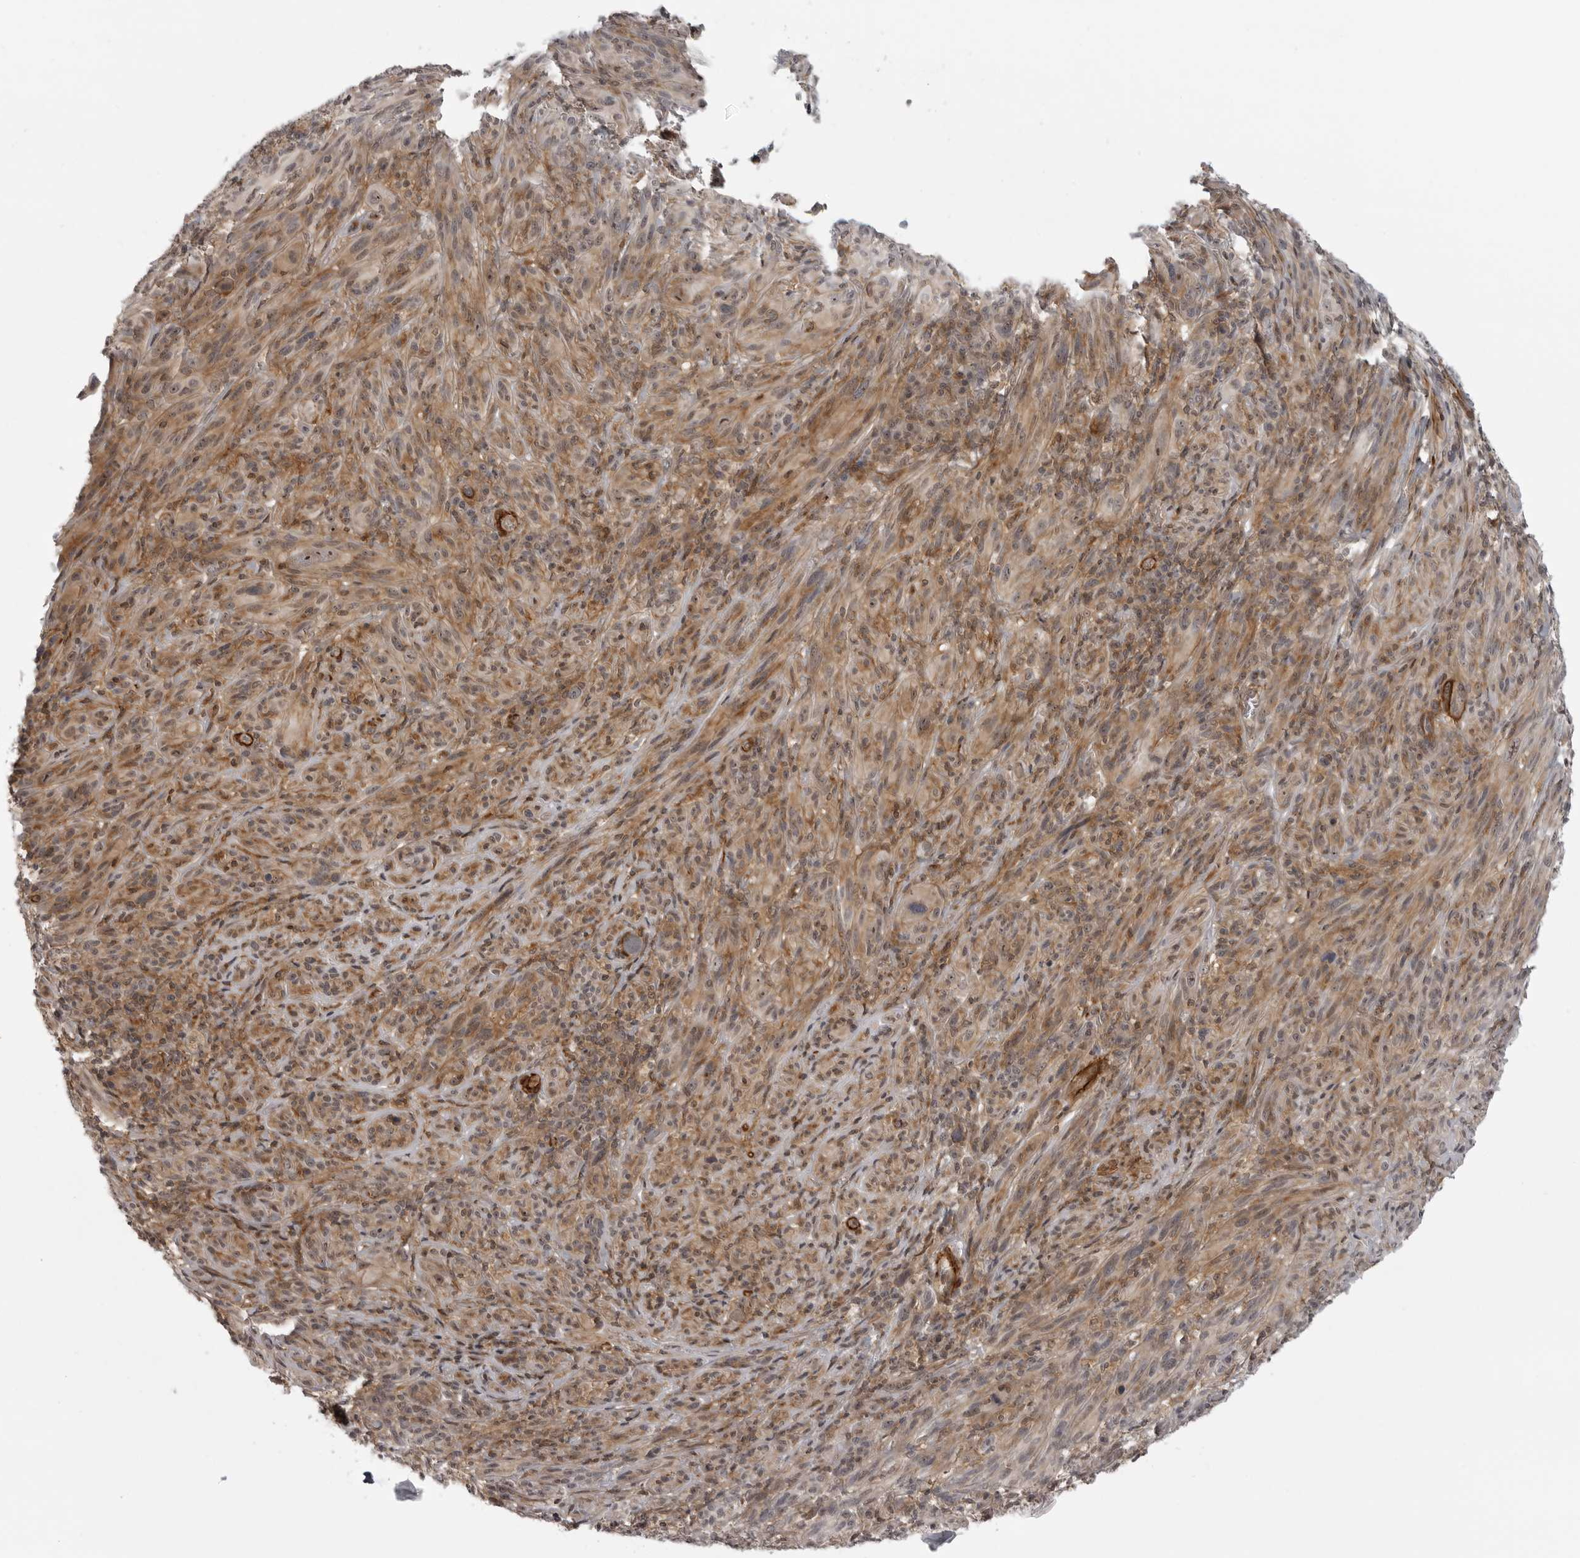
{"staining": {"intensity": "moderate", "quantity": ">75%", "location": "cytoplasmic/membranous,nuclear"}, "tissue": "melanoma", "cell_type": "Tumor cells", "image_type": "cancer", "snomed": [{"axis": "morphology", "description": "Malignant melanoma, NOS"}, {"axis": "topography", "description": "Skin of head"}], "caption": "This is an image of IHC staining of melanoma, which shows moderate expression in the cytoplasmic/membranous and nuclear of tumor cells.", "gene": "TUT4", "patient": {"sex": "male", "age": 96}}